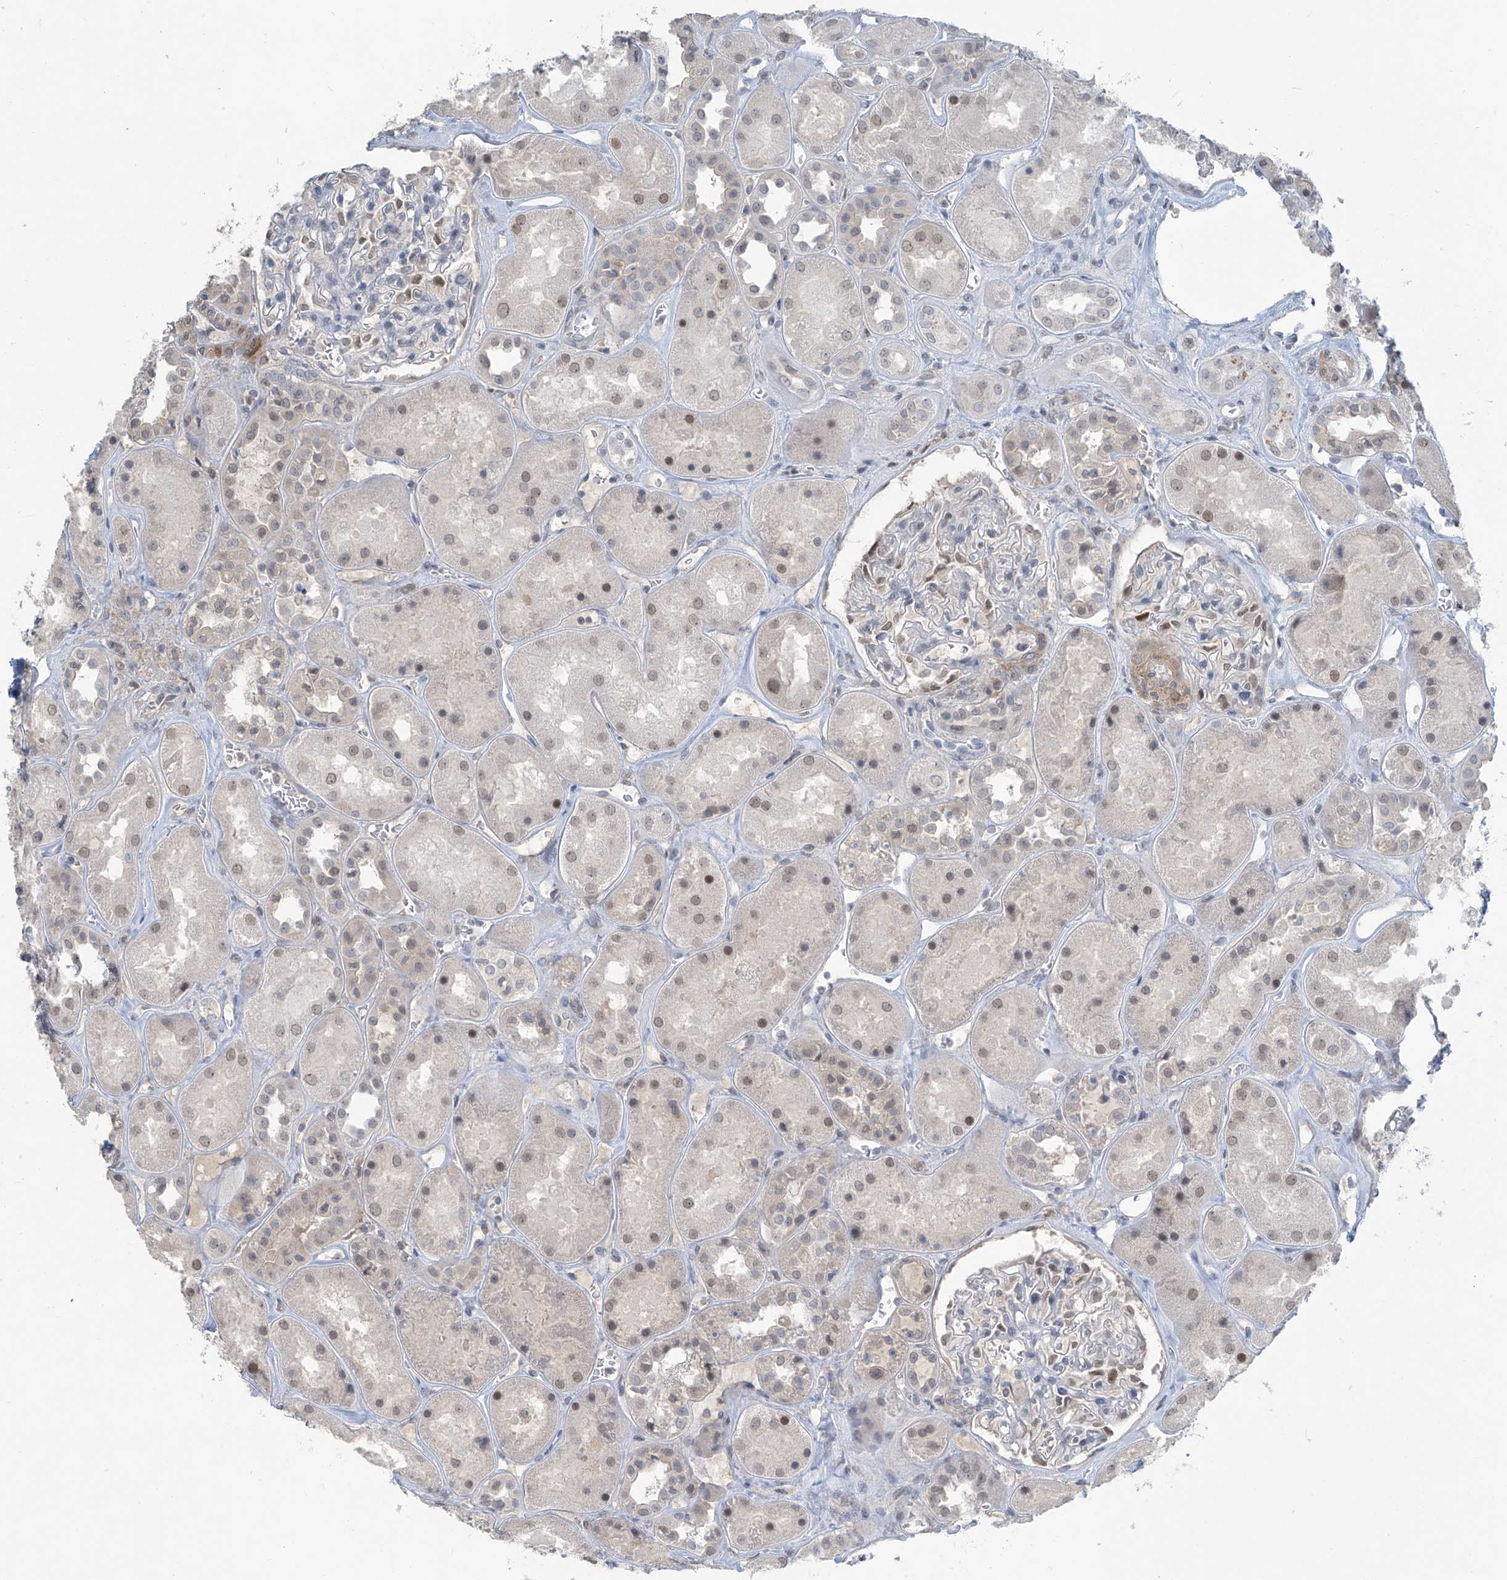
{"staining": {"intensity": "weak", "quantity": "<25%", "location": "nuclear"}, "tissue": "kidney", "cell_type": "Cells in glomeruli", "image_type": "normal", "snomed": [{"axis": "morphology", "description": "Normal tissue, NOS"}, {"axis": "topography", "description": "Kidney"}], "caption": "Immunohistochemistry (IHC) image of benign human kidney stained for a protein (brown), which reveals no positivity in cells in glomeruli. The staining is performed using DAB brown chromogen with nuclei counter-stained in using hematoxylin.", "gene": "METAP1D", "patient": {"sex": "male", "age": 70}}